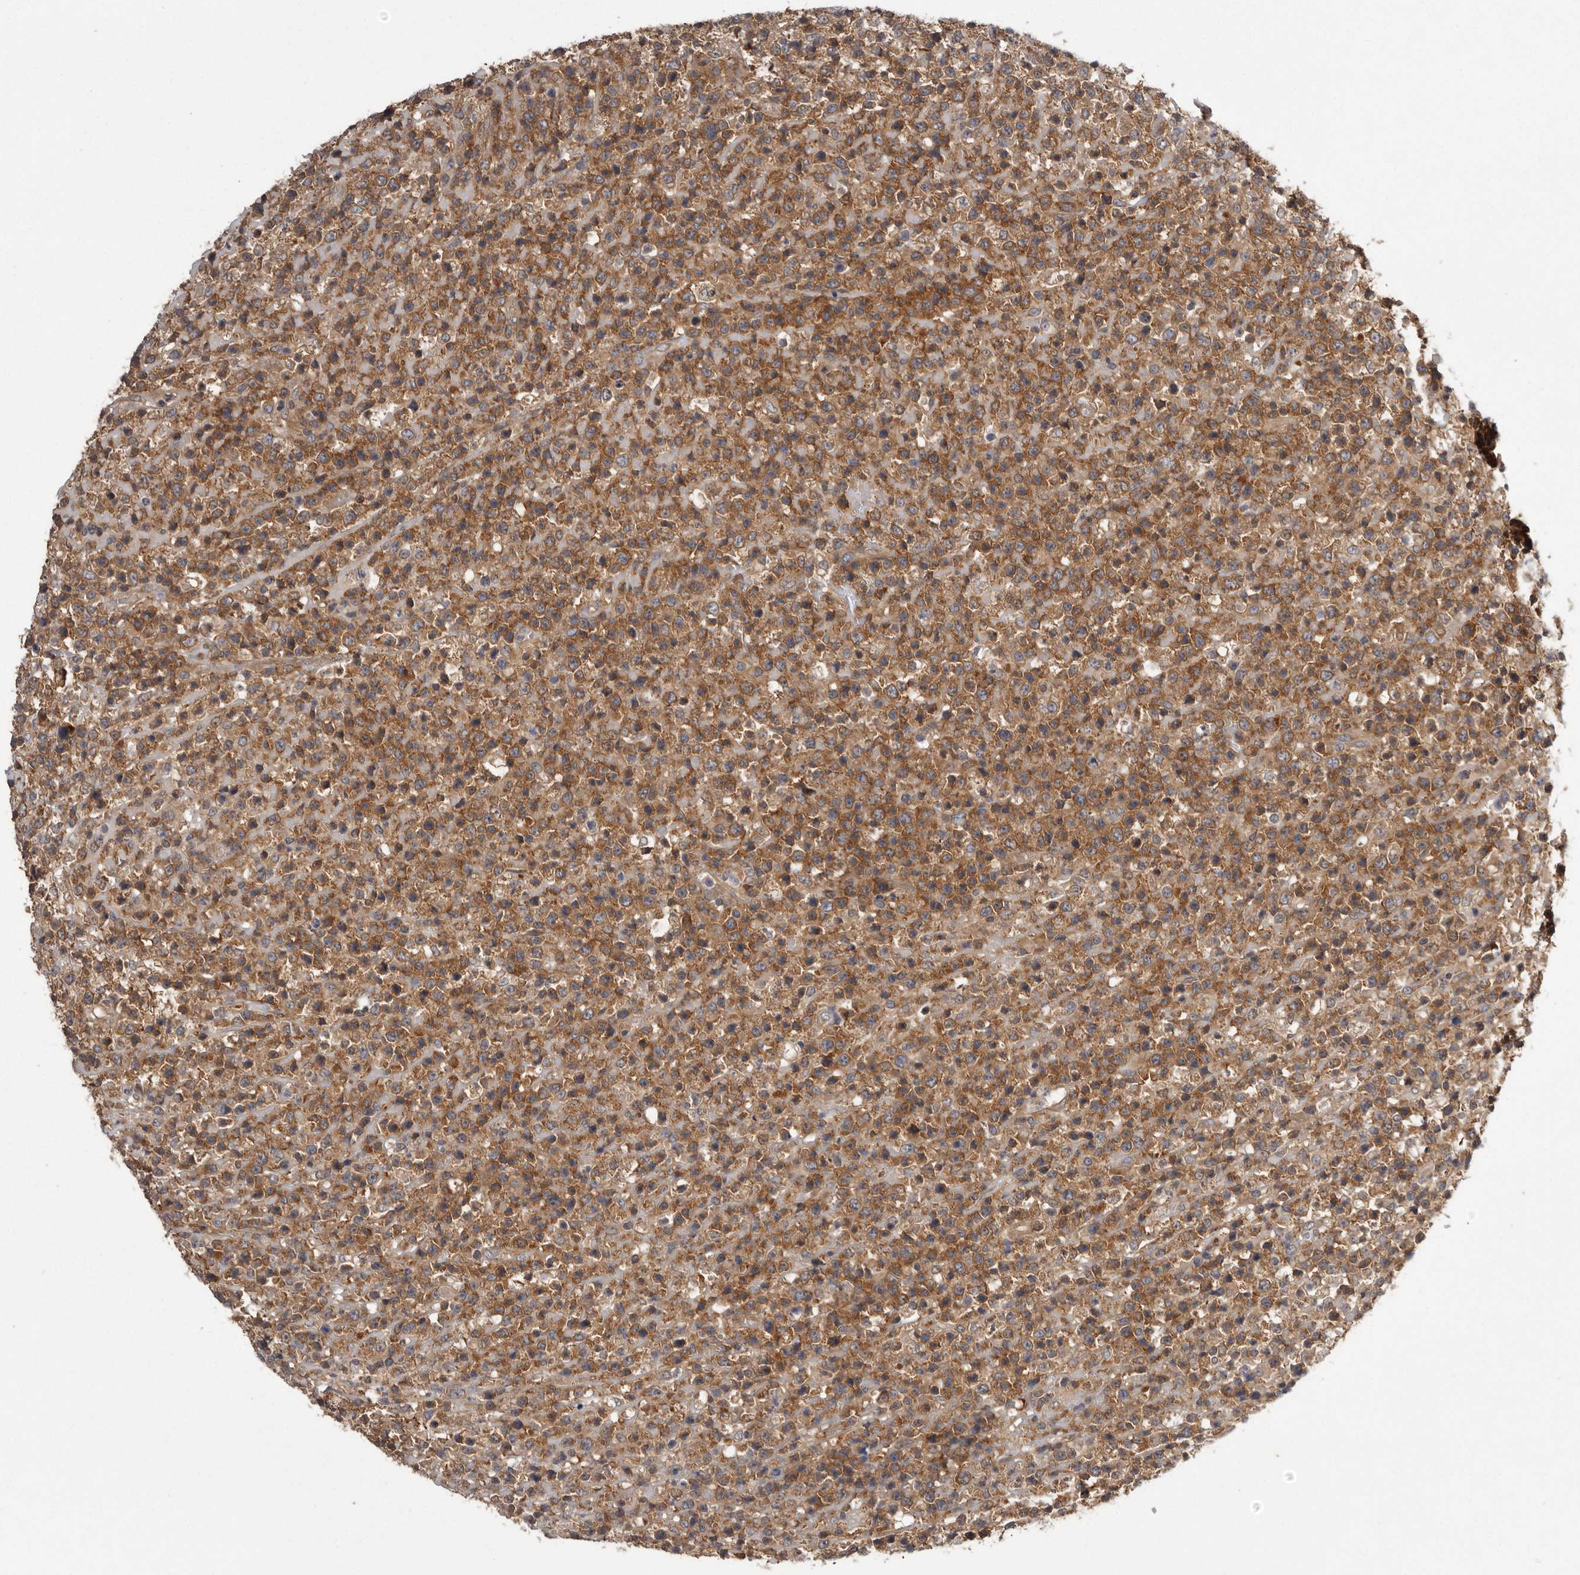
{"staining": {"intensity": "moderate", "quantity": ">75%", "location": "cytoplasmic/membranous"}, "tissue": "lymphoma", "cell_type": "Tumor cells", "image_type": "cancer", "snomed": [{"axis": "morphology", "description": "Malignant lymphoma, non-Hodgkin's type, High grade"}, {"axis": "topography", "description": "Colon"}], "caption": "Immunohistochemical staining of malignant lymphoma, non-Hodgkin's type (high-grade) displays moderate cytoplasmic/membranous protein positivity in about >75% of tumor cells. (brown staining indicates protein expression, while blue staining denotes nuclei).", "gene": "DARS1", "patient": {"sex": "female", "age": 53}}